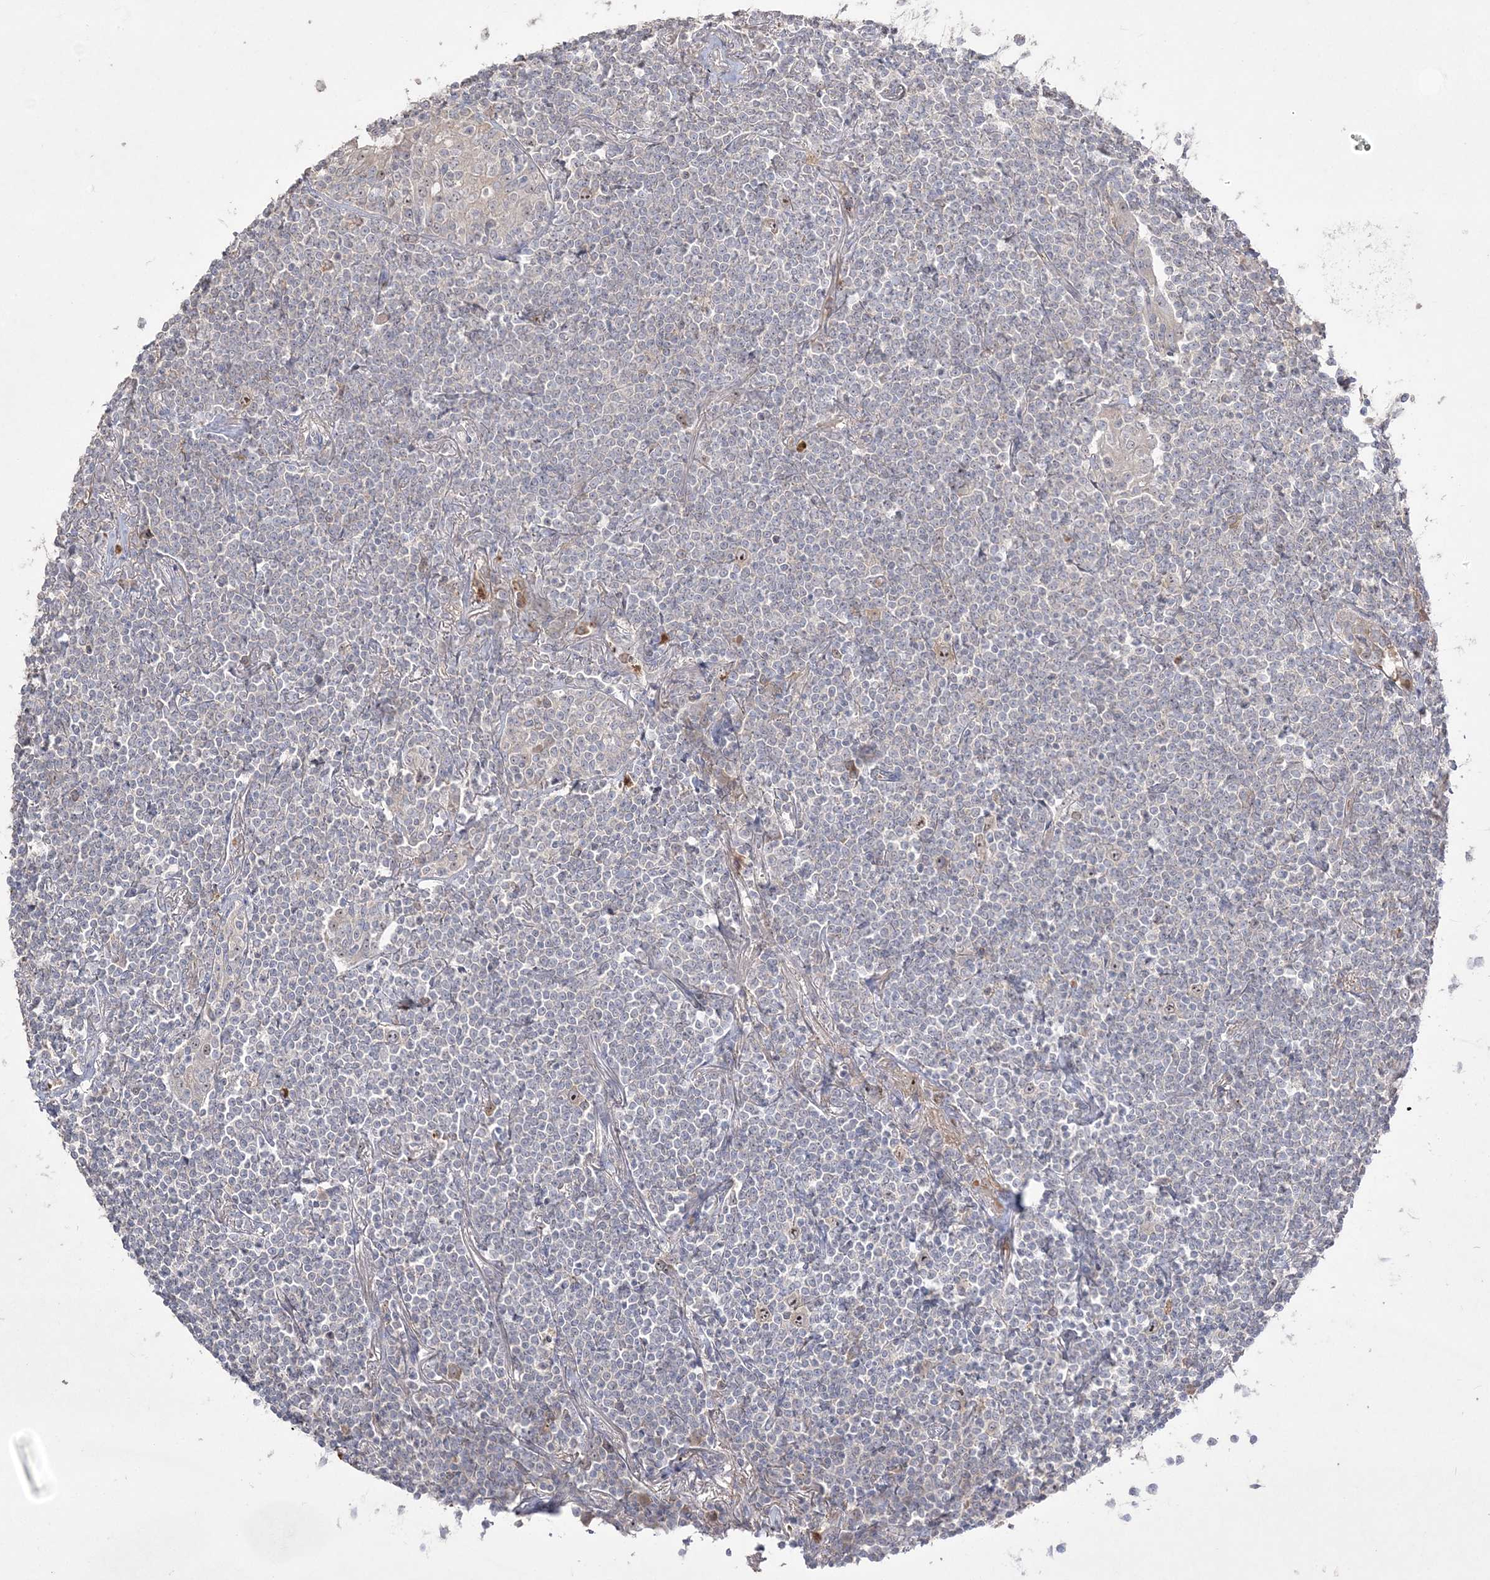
{"staining": {"intensity": "negative", "quantity": "none", "location": "none"}, "tissue": "lymphoma", "cell_type": "Tumor cells", "image_type": "cancer", "snomed": [{"axis": "morphology", "description": "Malignant lymphoma, non-Hodgkin's type, Low grade"}, {"axis": "topography", "description": "Lung"}], "caption": "A high-resolution image shows immunohistochemistry (IHC) staining of lymphoma, which reveals no significant positivity in tumor cells.", "gene": "NOP16", "patient": {"sex": "female", "age": 71}}